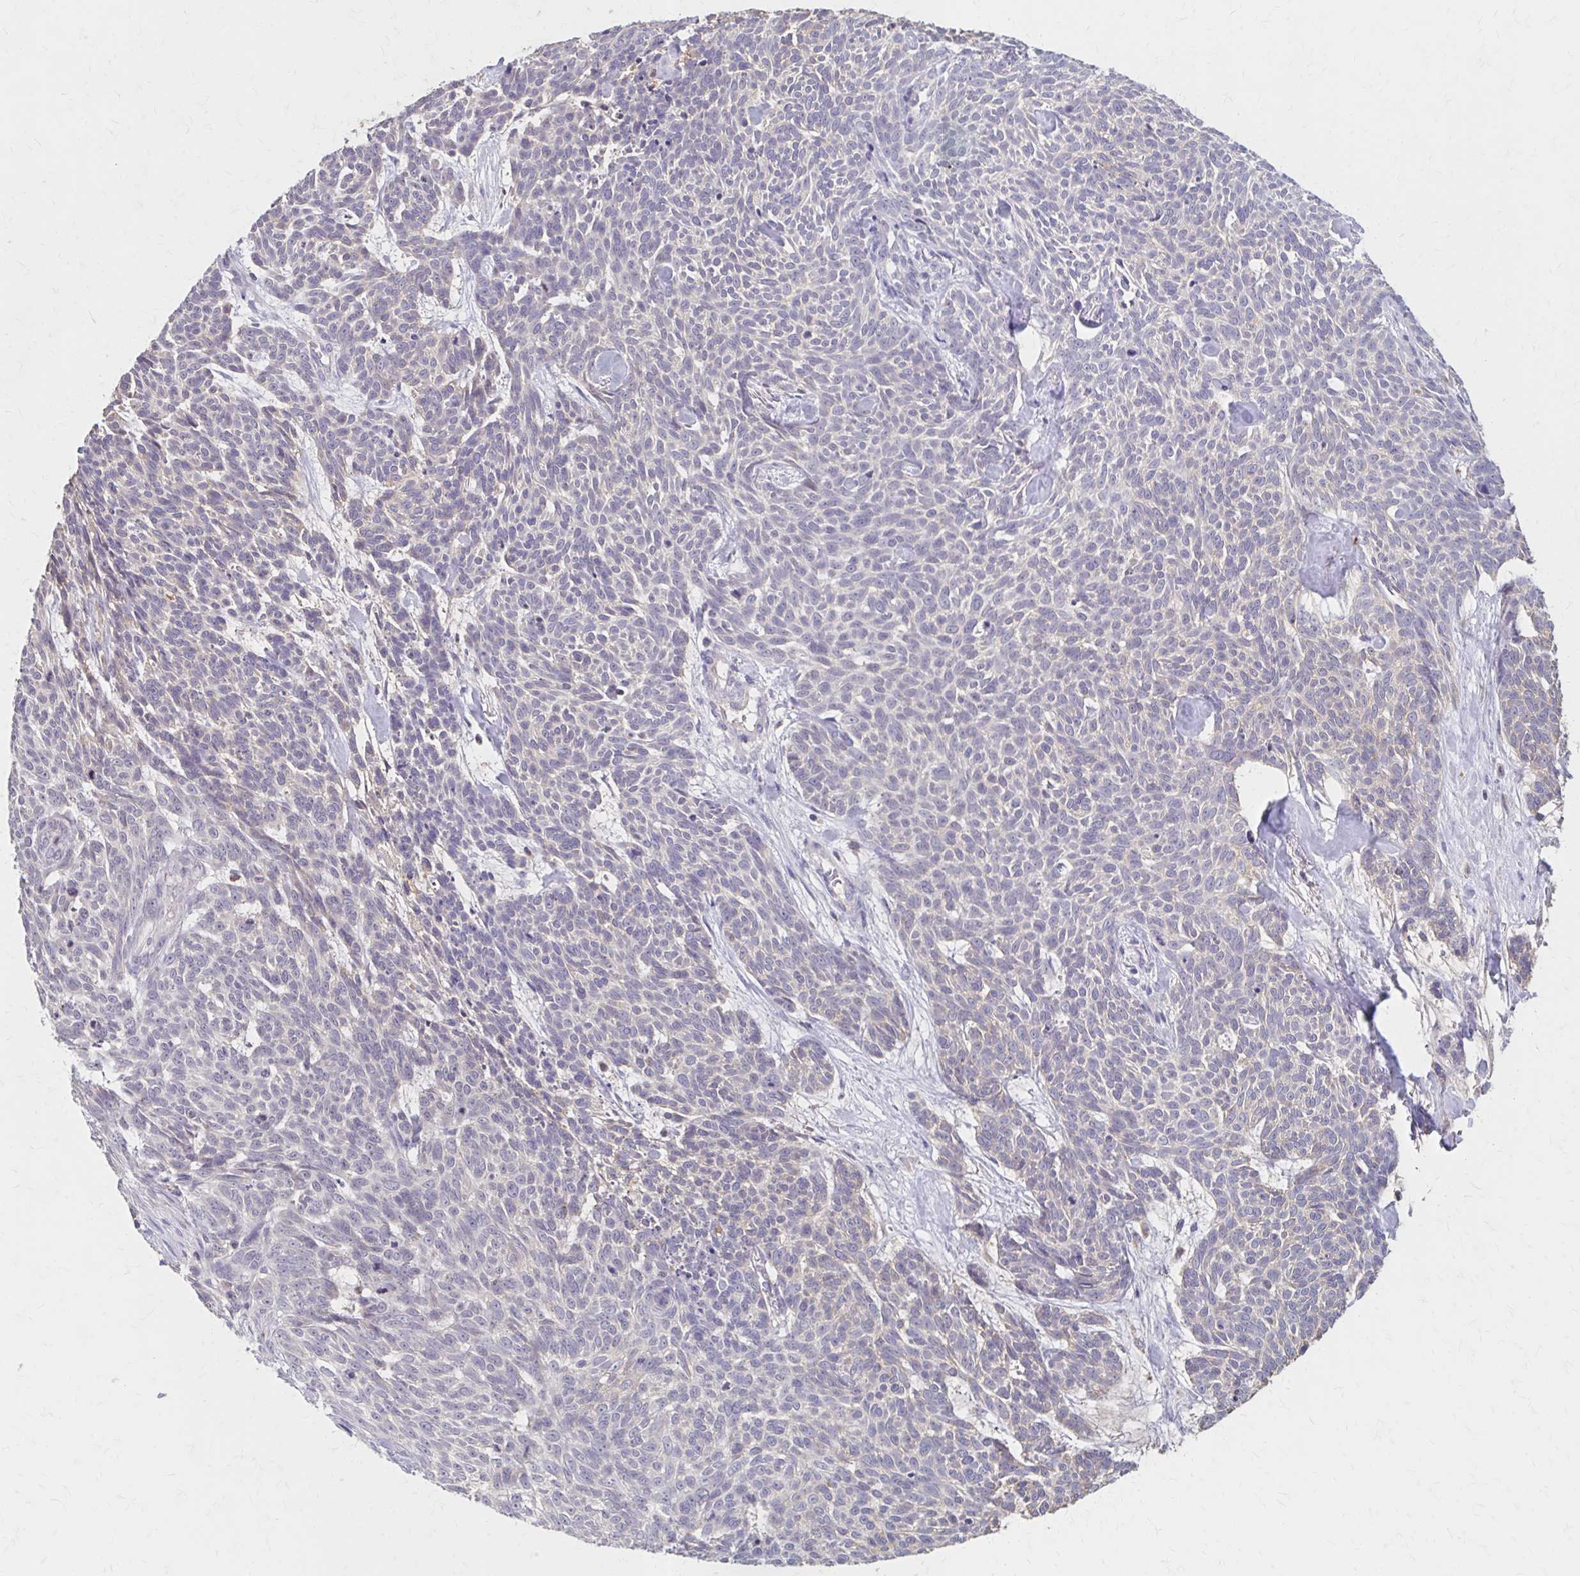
{"staining": {"intensity": "negative", "quantity": "none", "location": "none"}, "tissue": "skin cancer", "cell_type": "Tumor cells", "image_type": "cancer", "snomed": [{"axis": "morphology", "description": "Basal cell carcinoma"}, {"axis": "topography", "description": "Skin"}], "caption": "Tumor cells show no significant expression in skin cancer.", "gene": "HMGCS2", "patient": {"sex": "female", "age": 93}}